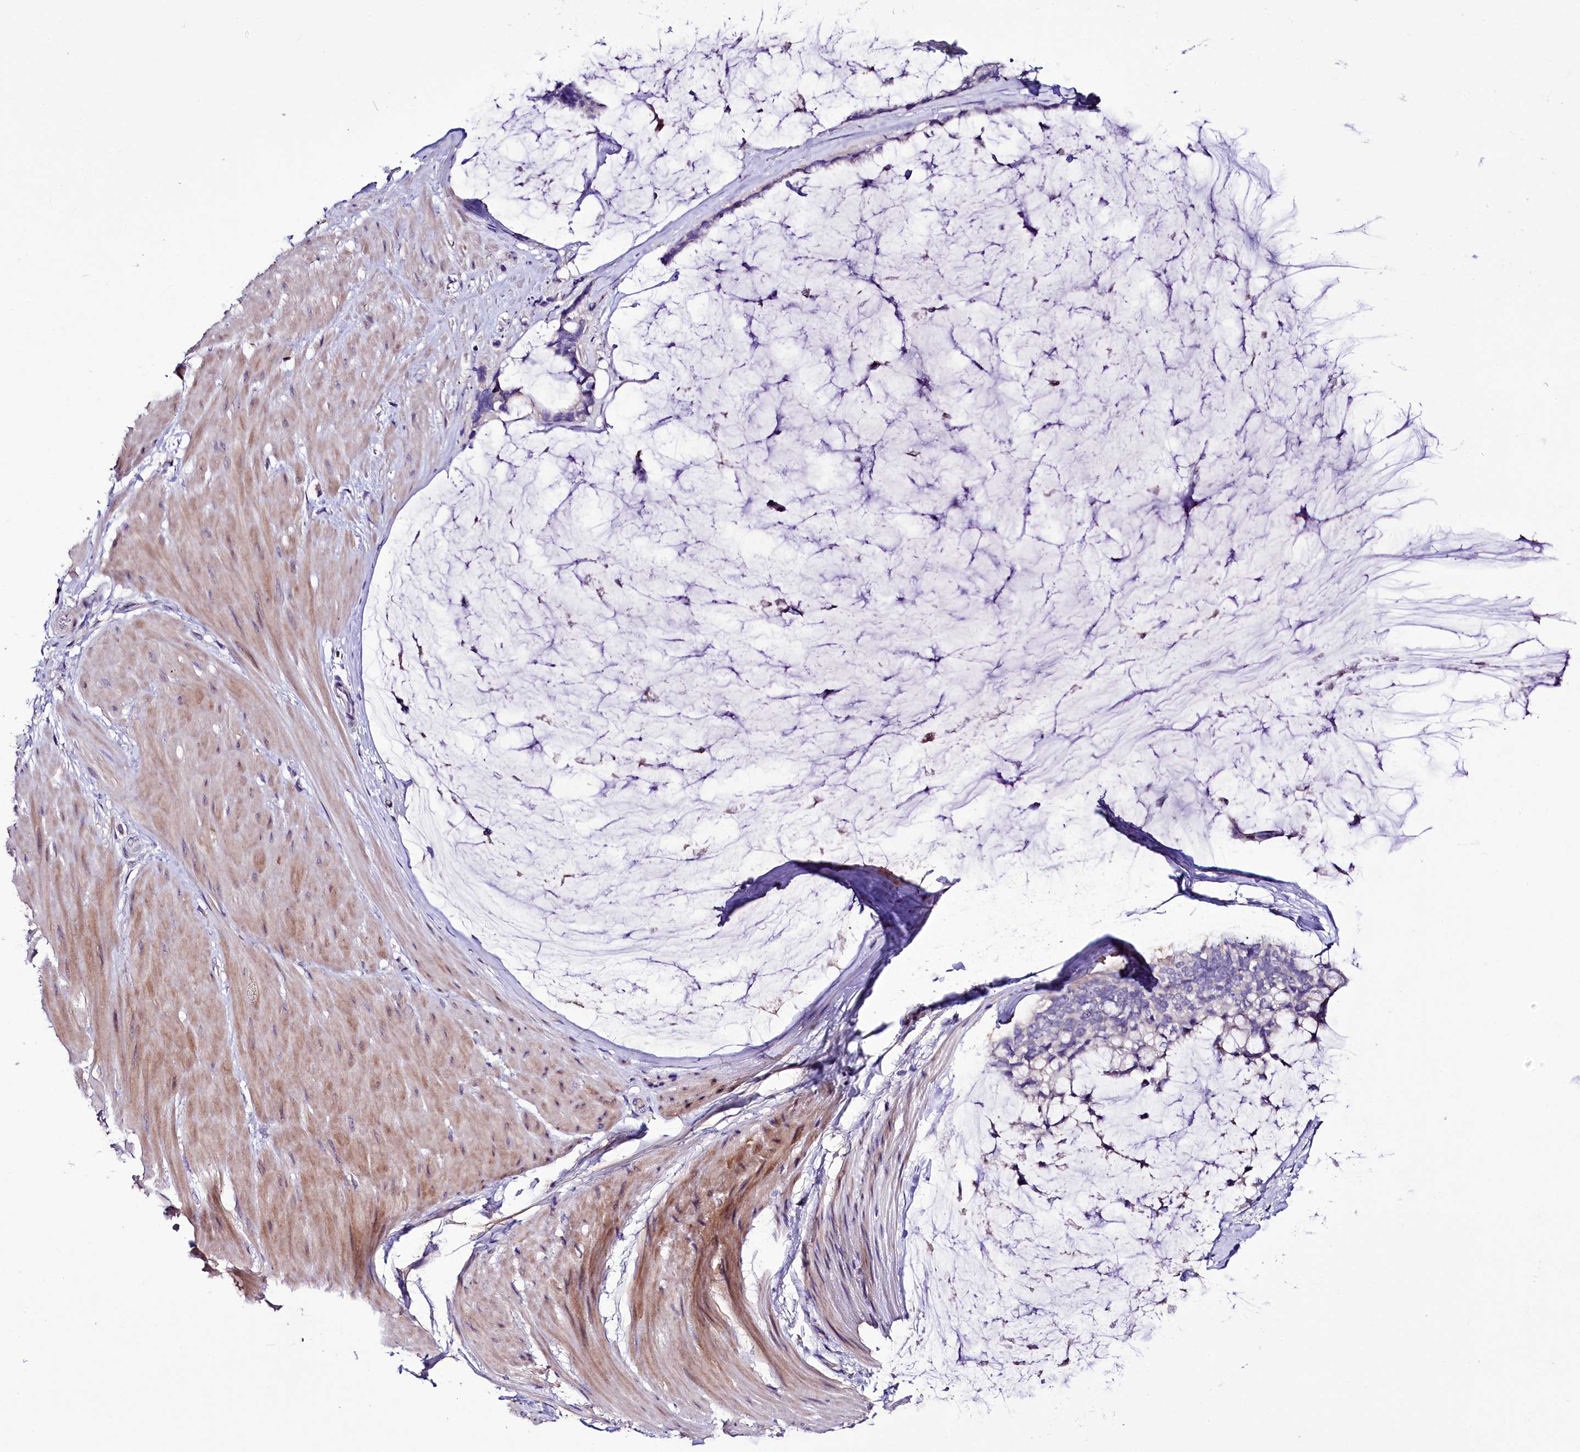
{"staining": {"intensity": "negative", "quantity": "none", "location": "none"}, "tissue": "ovarian cancer", "cell_type": "Tumor cells", "image_type": "cancer", "snomed": [{"axis": "morphology", "description": "Cystadenocarcinoma, mucinous, NOS"}, {"axis": "topography", "description": "Ovary"}], "caption": "IHC micrograph of ovarian cancer (mucinous cystadenocarcinoma) stained for a protein (brown), which shows no staining in tumor cells. (DAB (3,3'-diaminobenzidine) immunohistochemistry, high magnification).", "gene": "PPP1R32", "patient": {"sex": "female", "age": 39}}